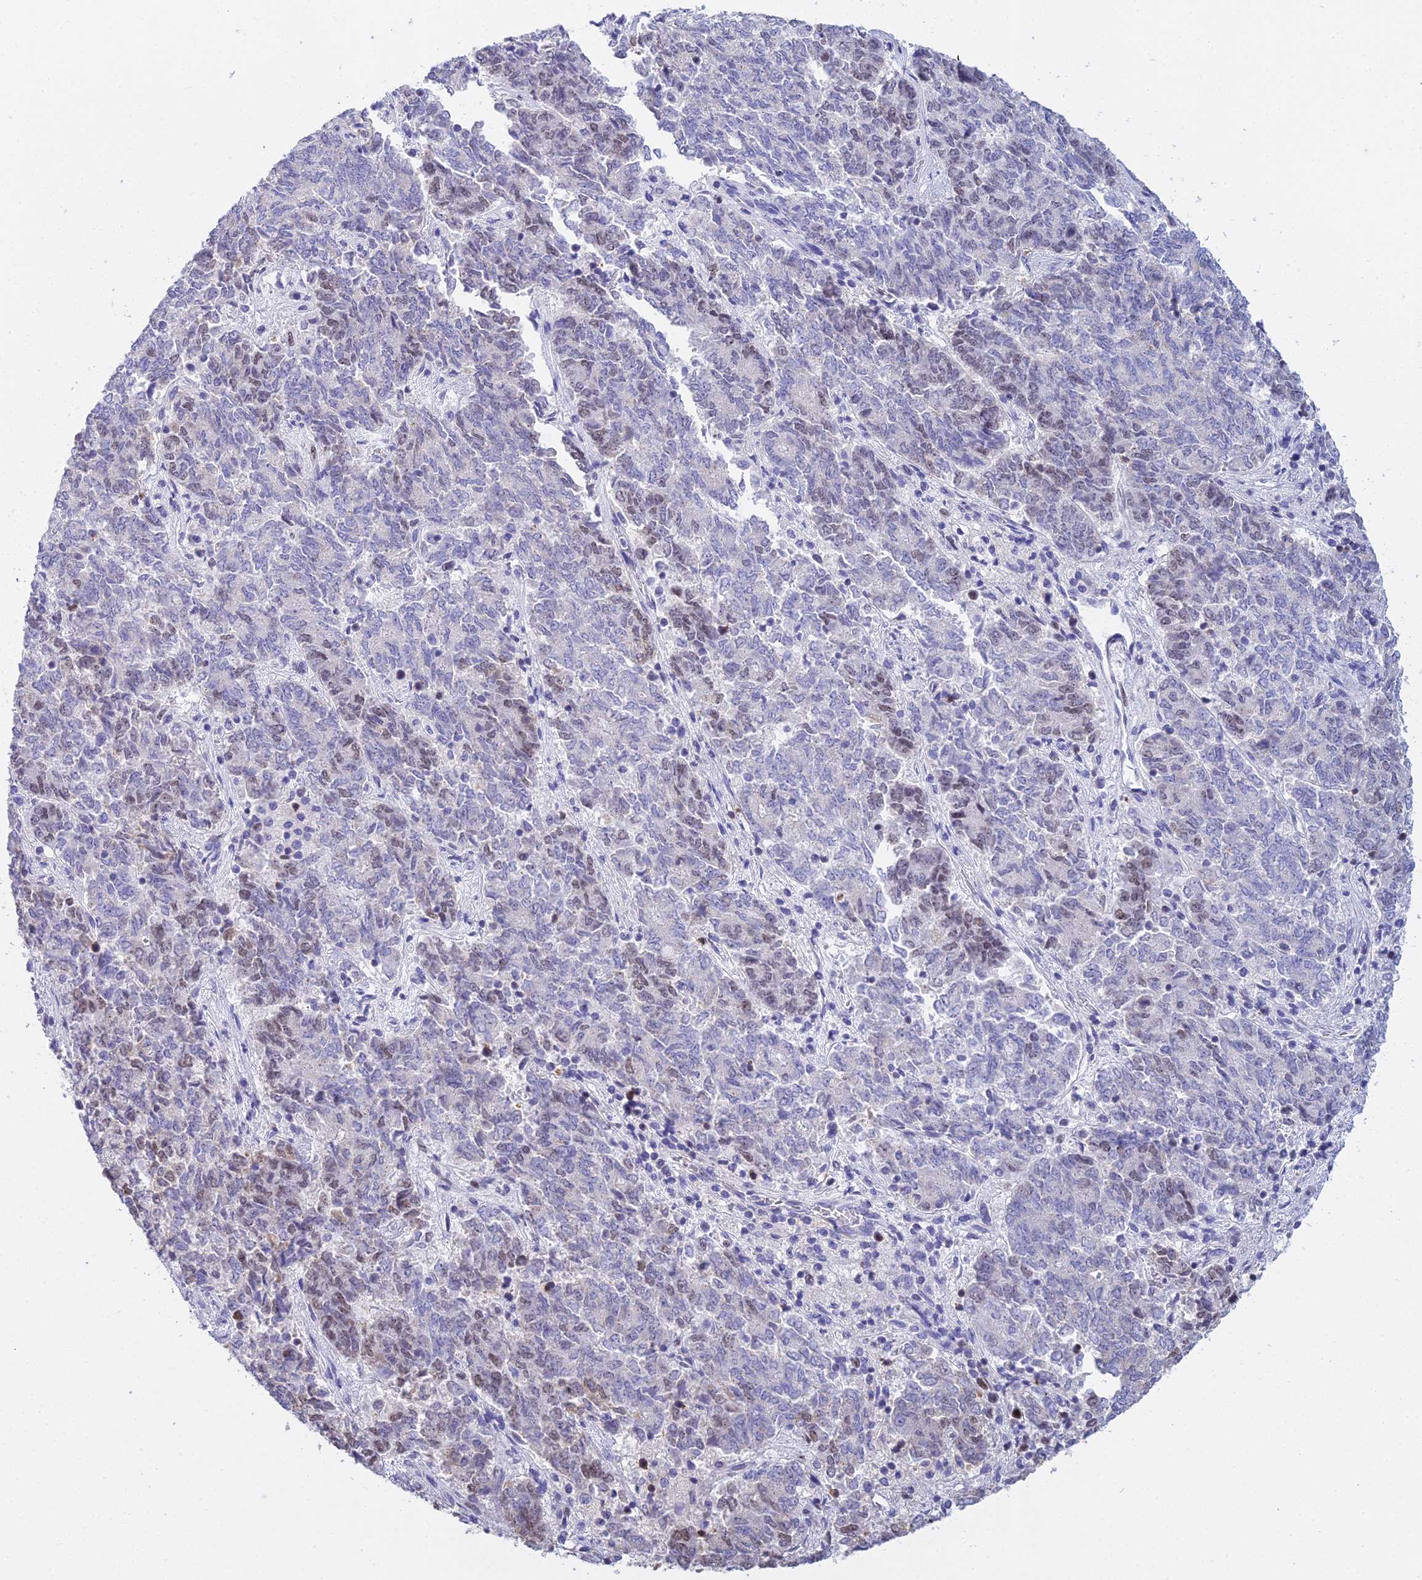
{"staining": {"intensity": "weak", "quantity": "<25%", "location": "nuclear"}, "tissue": "endometrial cancer", "cell_type": "Tumor cells", "image_type": "cancer", "snomed": [{"axis": "morphology", "description": "Adenocarcinoma, NOS"}, {"axis": "topography", "description": "Endometrium"}], "caption": "Photomicrograph shows no protein expression in tumor cells of endometrial adenocarcinoma tissue. (DAB IHC with hematoxylin counter stain).", "gene": "MCM2", "patient": {"sex": "female", "age": 80}}